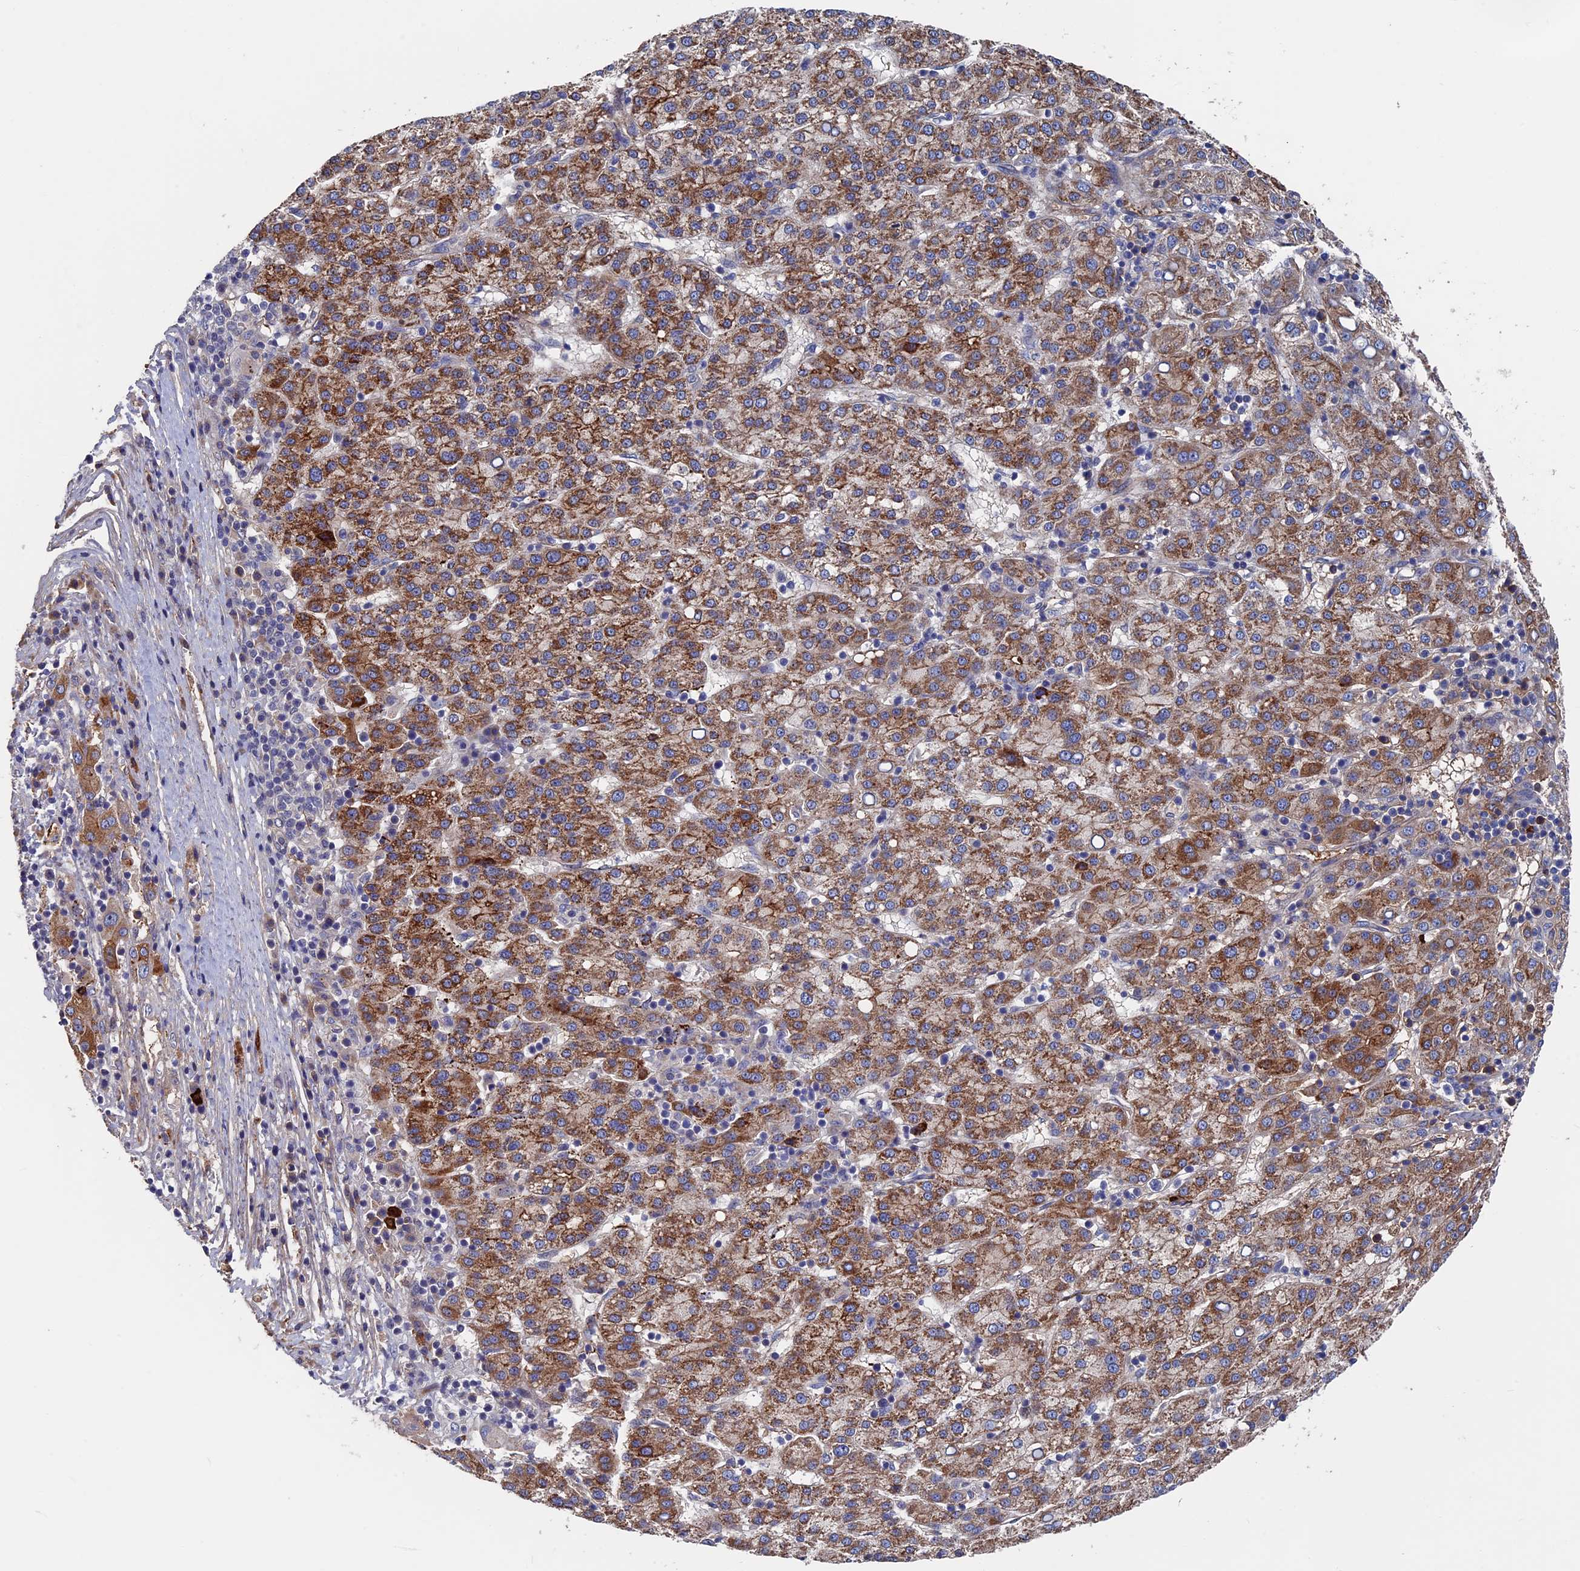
{"staining": {"intensity": "moderate", "quantity": ">75%", "location": "cytoplasmic/membranous"}, "tissue": "liver cancer", "cell_type": "Tumor cells", "image_type": "cancer", "snomed": [{"axis": "morphology", "description": "Carcinoma, Hepatocellular, NOS"}, {"axis": "topography", "description": "Liver"}], "caption": "Immunohistochemical staining of hepatocellular carcinoma (liver) demonstrates moderate cytoplasmic/membranous protein staining in approximately >75% of tumor cells.", "gene": "RPUSD1", "patient": {"sex": "female", "age": 58}}